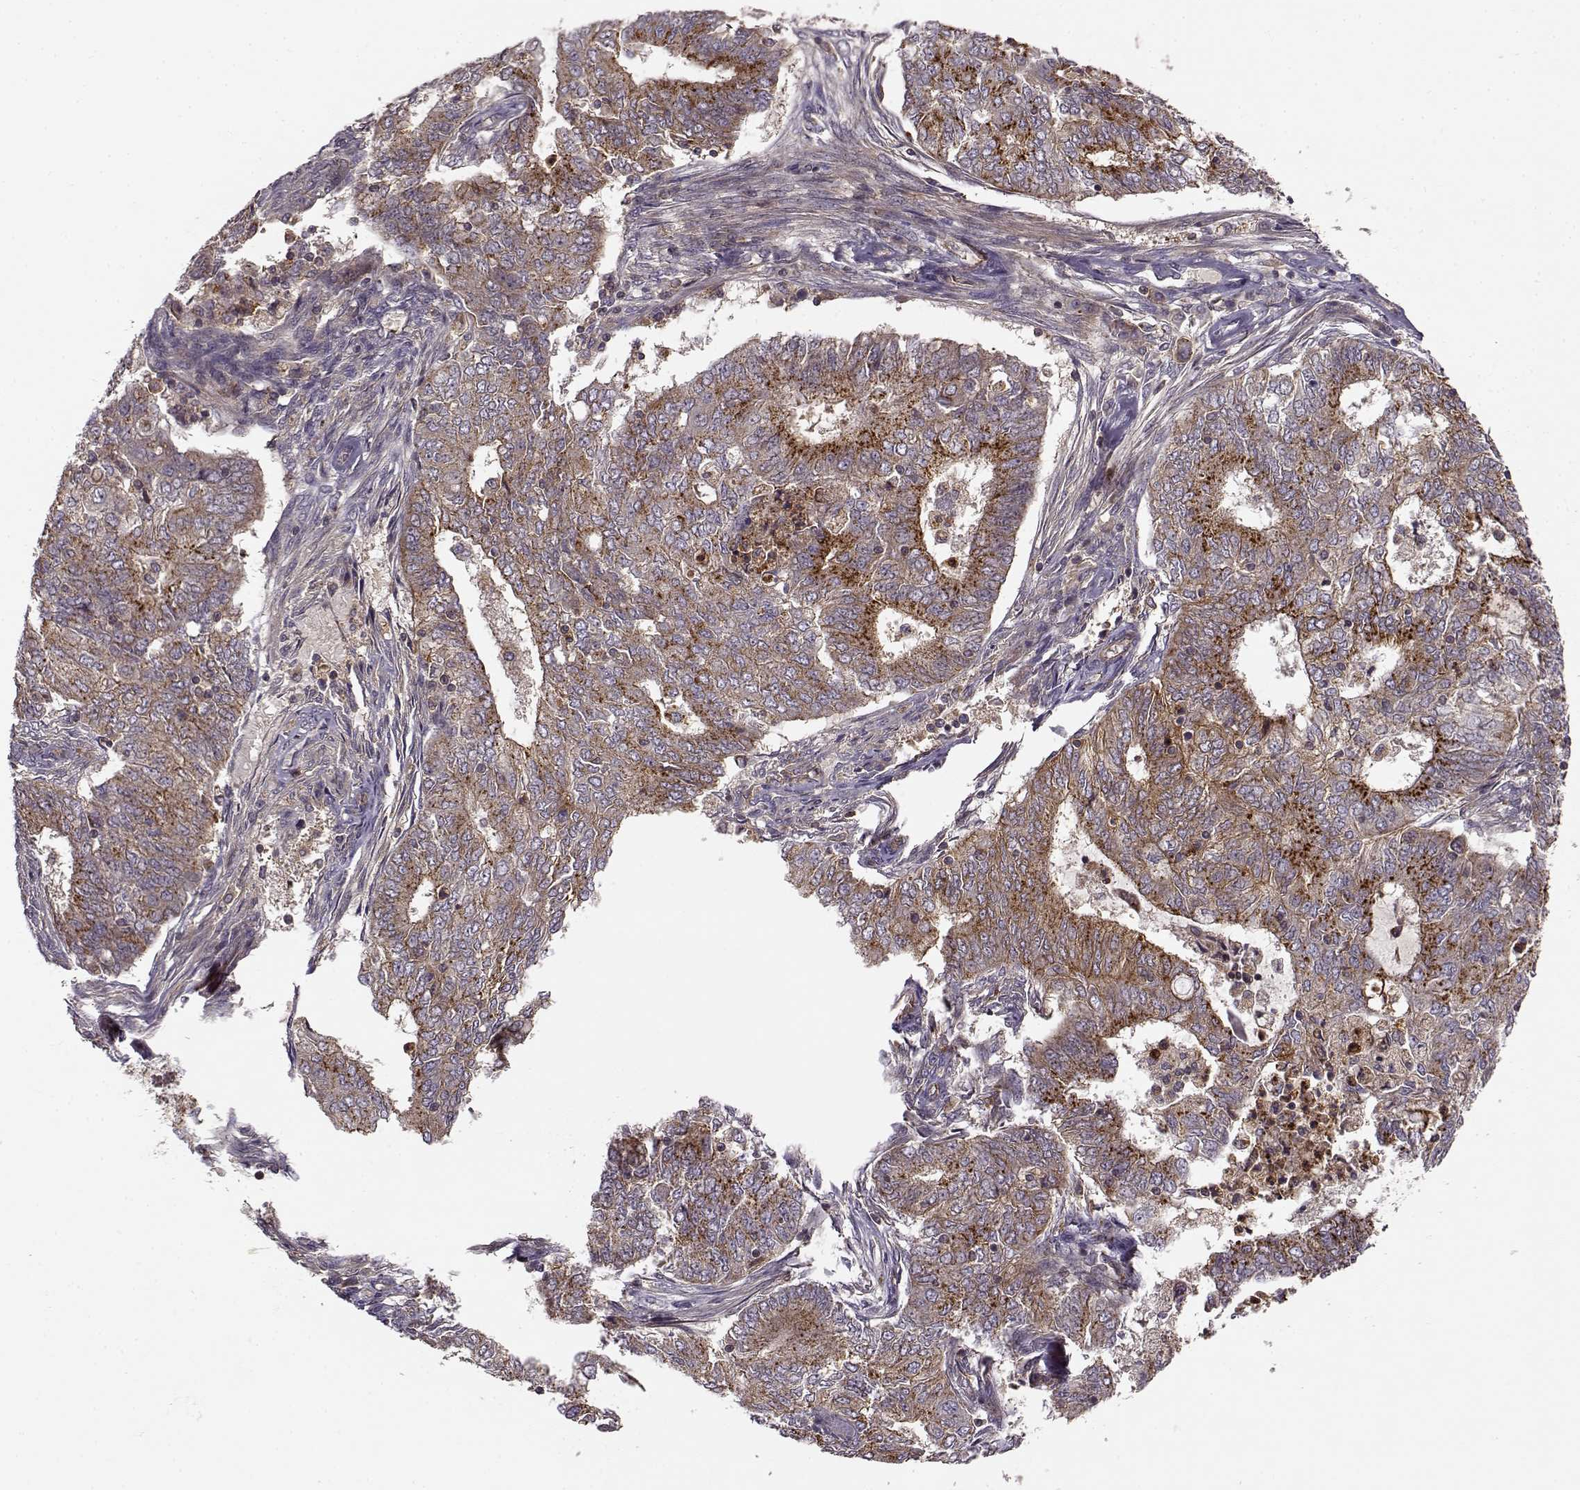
{"staining": {"intensity": "strong", "quantity": ">75%", "location": "cytoplasmic/membranous"}, "tissue": "endometrial cancer", "cell_type": "Tumor cells", "image_type": "cancer", "snomed": [{"axis": "morphology", "description": "Adenocarcinoma, NOS"}, {"axis": "topography", "description": "Endometrium"}], "caption": "An IHC image of neoplastic tissue is shown. Protein staining in brown labels strong cytoplasmic/membranous positivity in endometrial adenocarcinoma within tumor cells.", "gene": "IFRD2", "patient": {"sex": "female", "age": 62}}